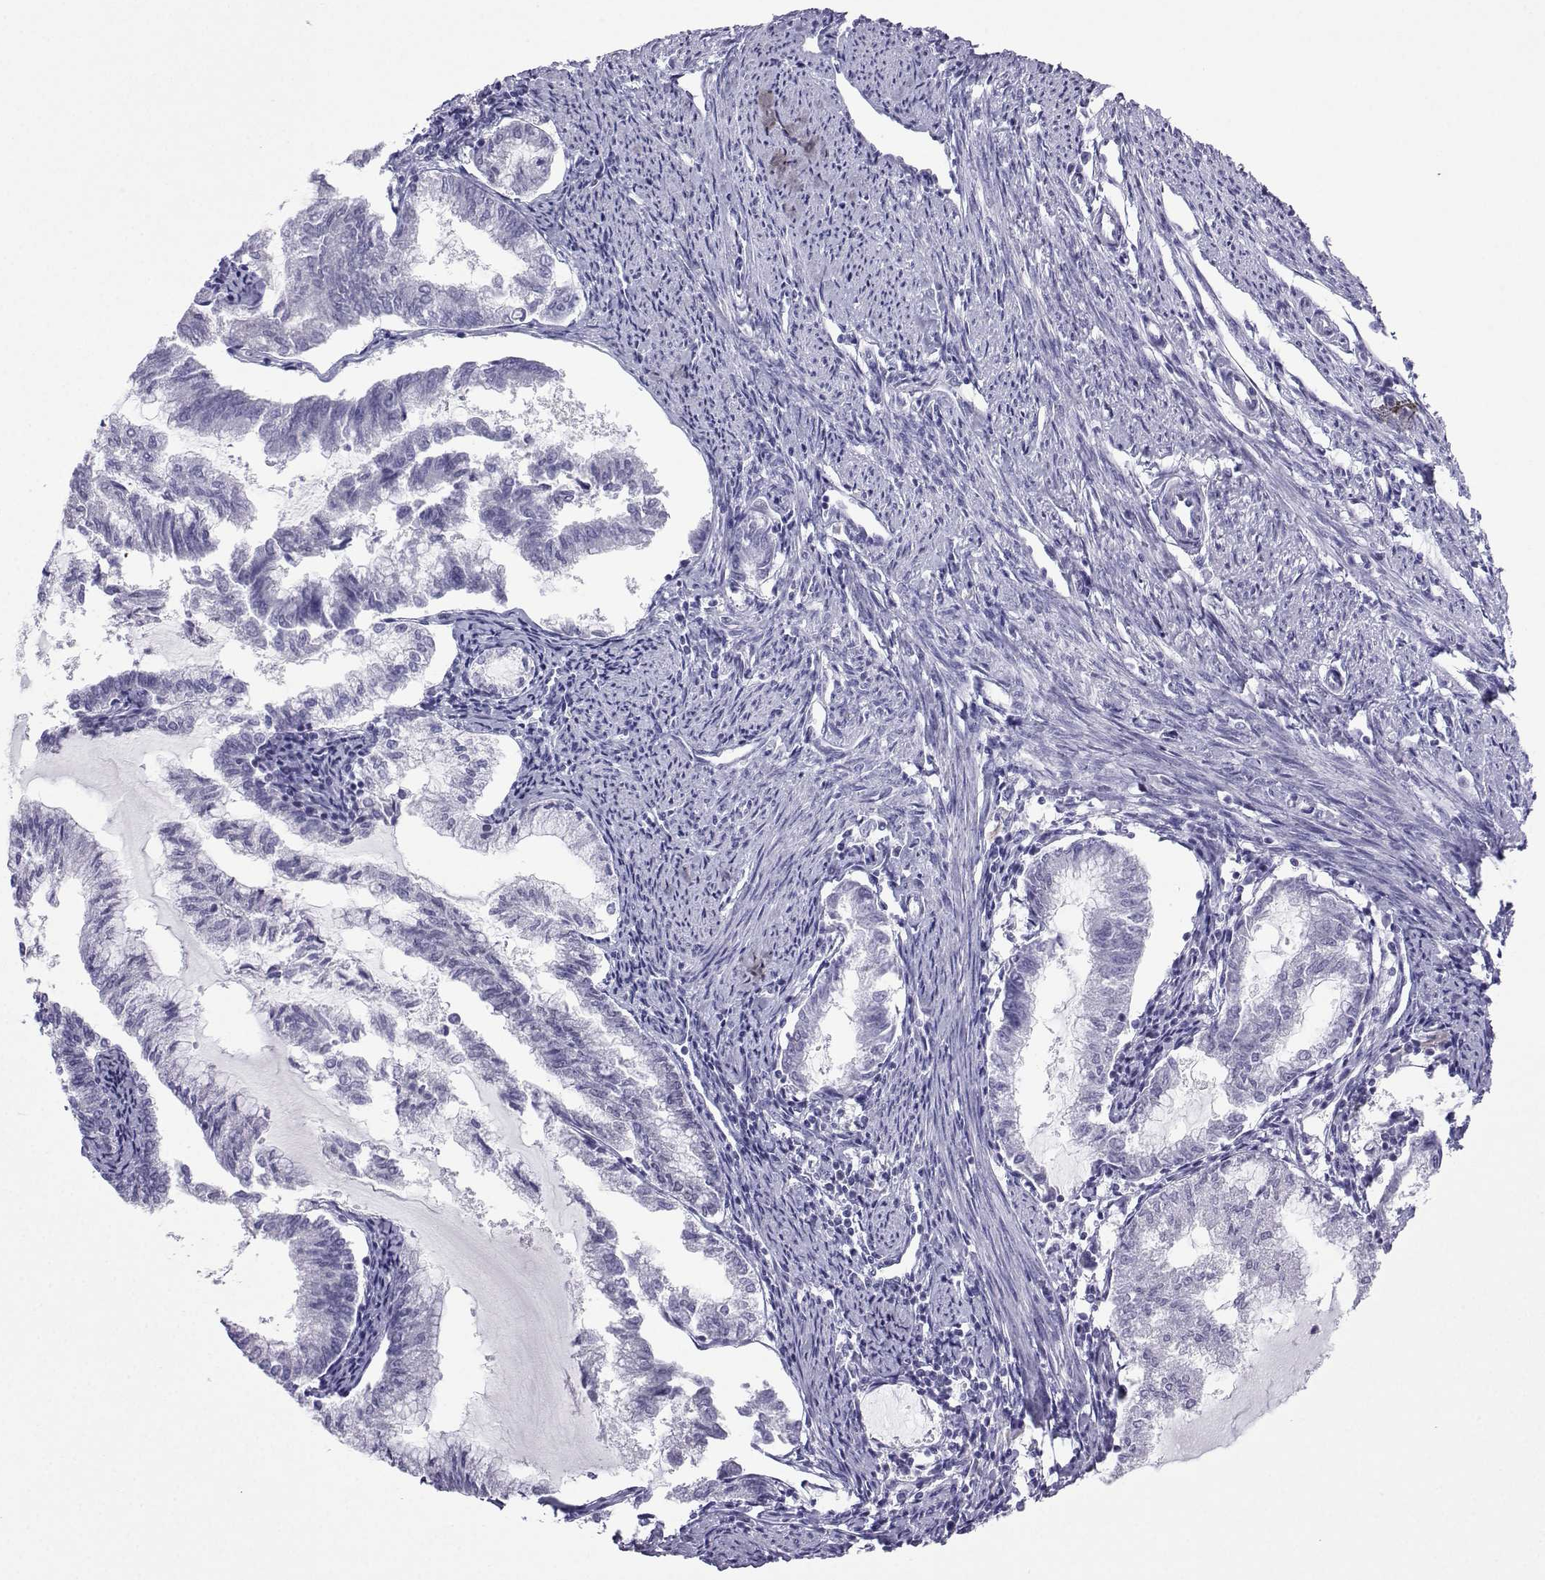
{"staining": {"intensity": "negative", "quantity": "none", "location": "none"}, "tissue": "endometrial cancer", "cell_type": "Tumor cells", "image_type": "cancer", "snomed": [{"axis": "morphology", "description": "Adenocarcinoma, NOS"}, {"axis": "topography", "description": "Endometrium"}], "caption": "Tumor cells show no significant staining in adenocarcinoma (endometrial).", "gene": "LORICRIN", "patient": {"sex": "female", "age": 79}}